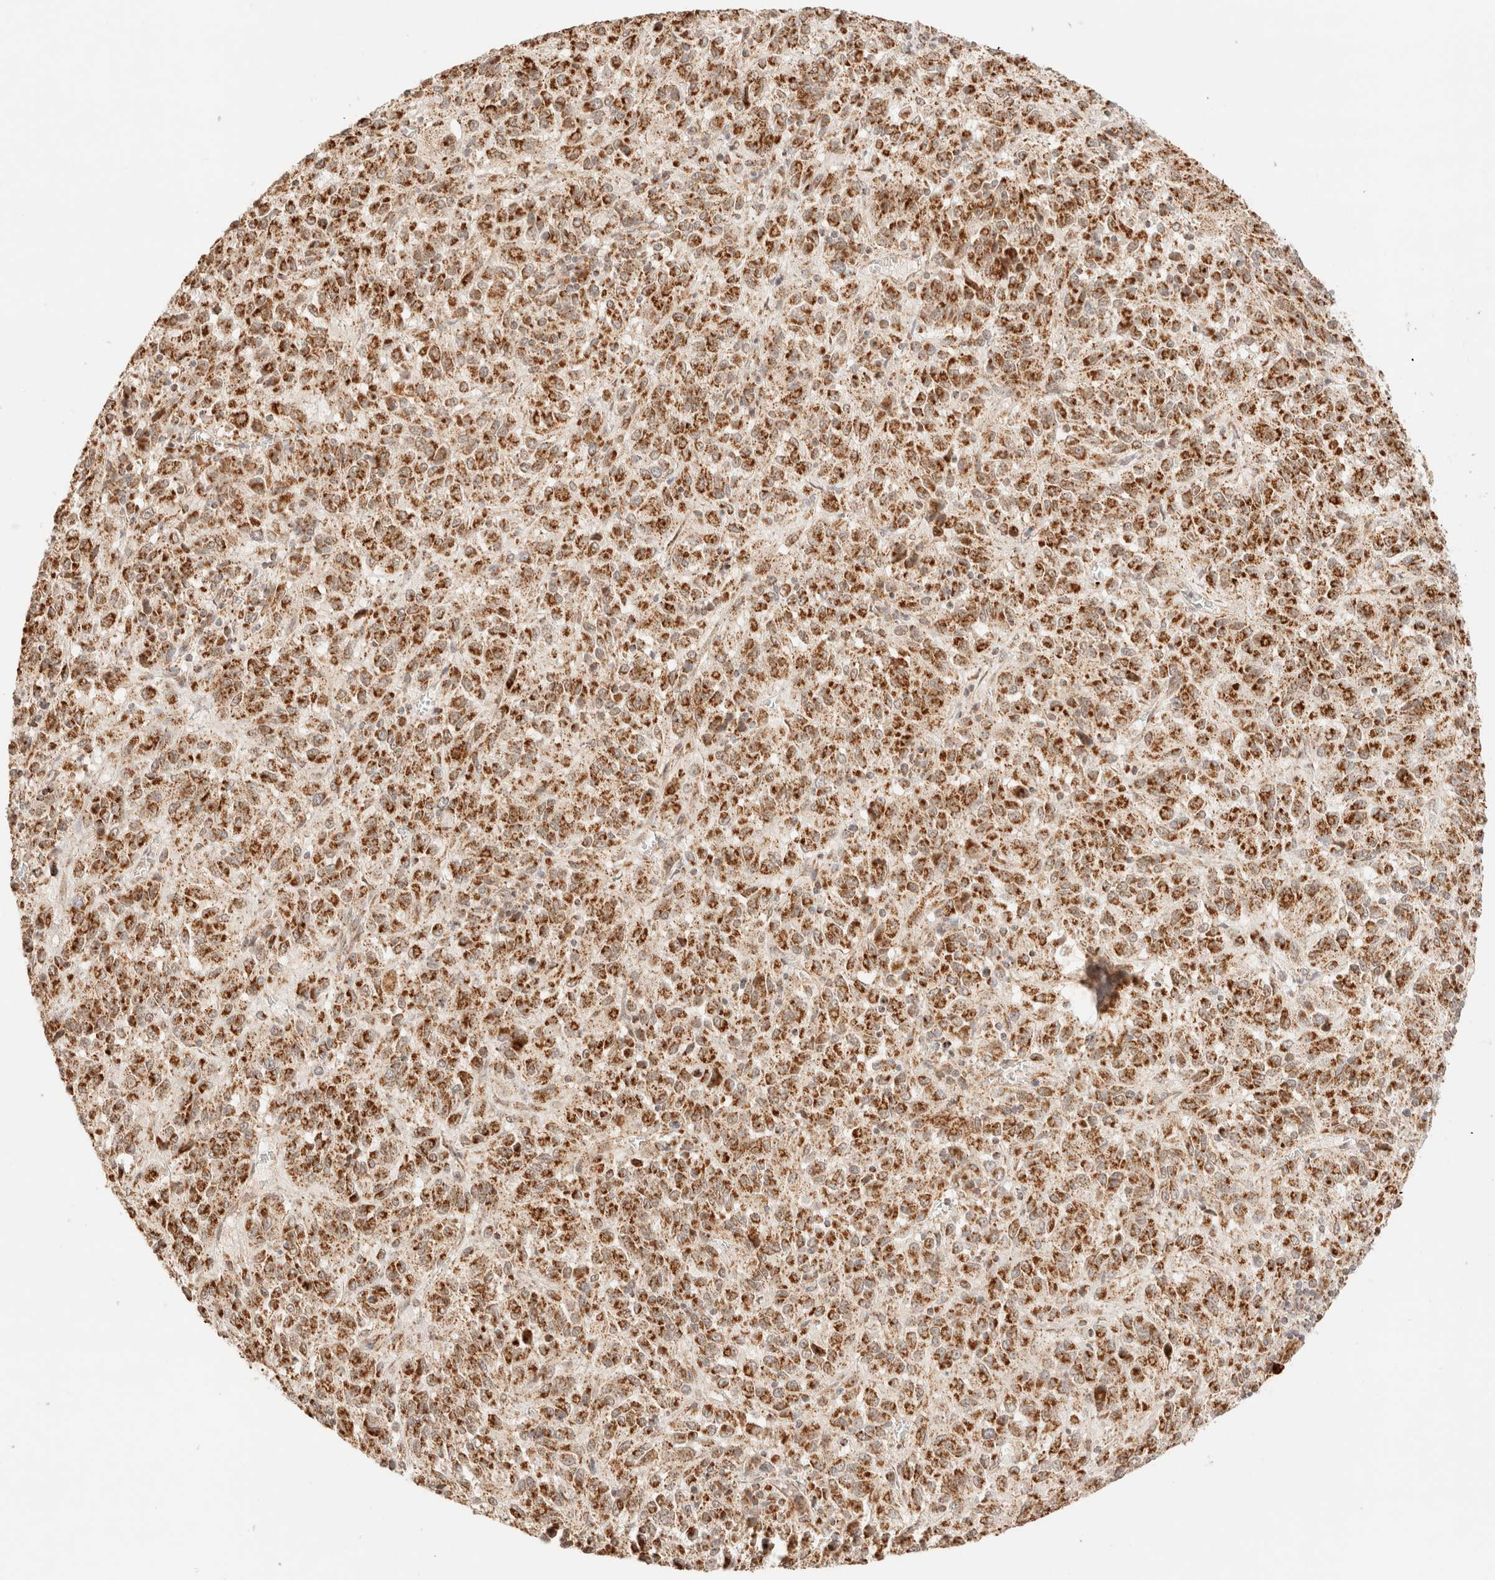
{"staining": {"intensity": "moderate", "quantity": ">75%", "location": "cytoplasmic/membranous"}, "tissue": "melanoma", "cell_type": "Tumor cells", "image_type": "cancer", "snomed": [{"axis": "morphology", "description": "Malignant melanoma, Metastatic site"}, {"axis": "topography", "description": "Lung"}], "caption": "Immunohistochemical staining of human melanoma demonstrates medium levels of moderate cytoplasmic/membranous positivity in about >75% of tumor cells.", "gene": "TACO1", "patient": {"sex": "male", "age": 64}}